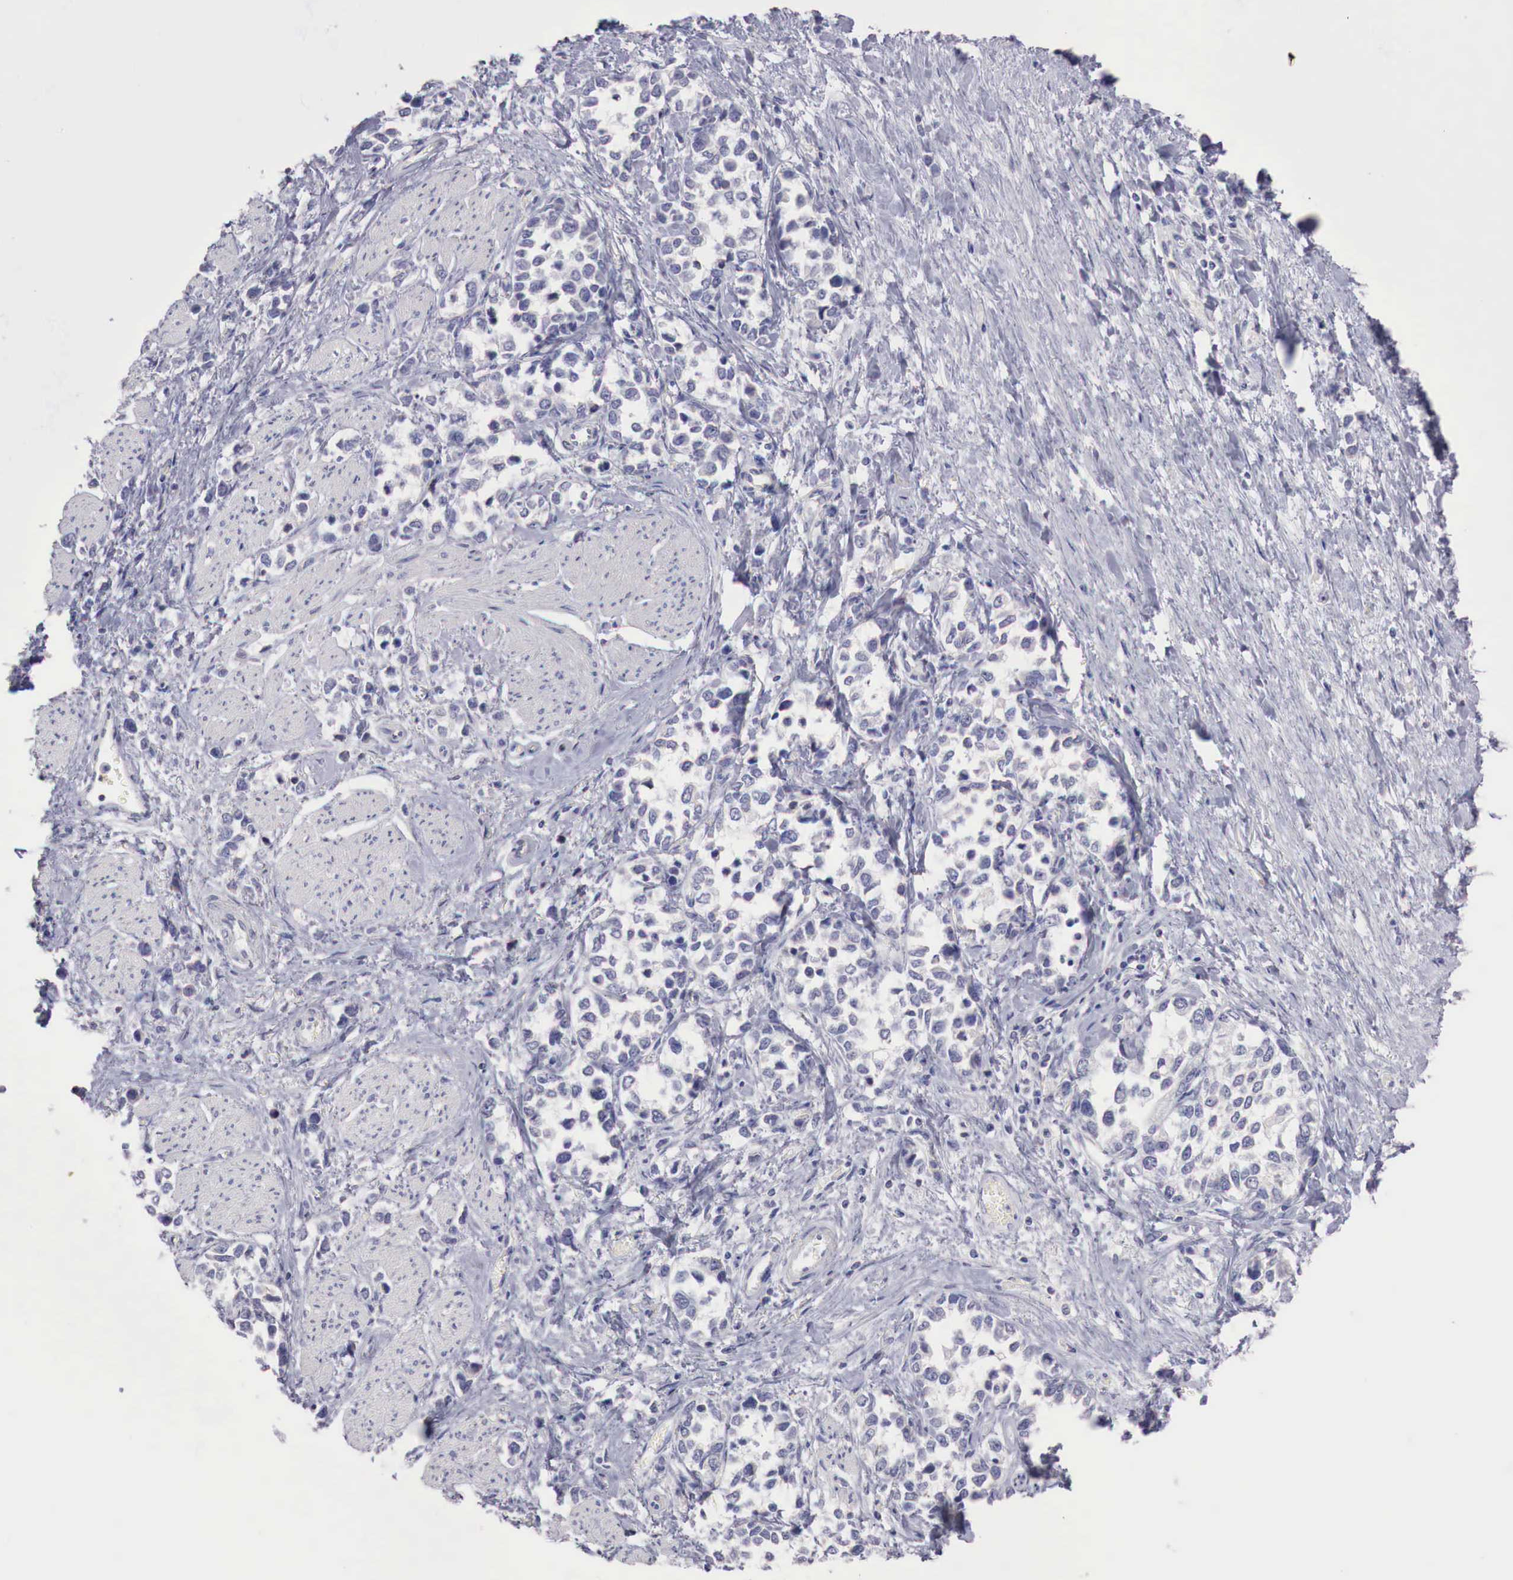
{"staining": {"intensity": "negative", "quantity": "none", "location": "none"}, "tissue": "stomach cancer", "cell_type": "Tumor cells", "image_type": "cancer", "snomed": [{"axis": "morphology", "description": "Adenocarcinoma, NOS"}, {"axis": "topography", "description": "Stomach, upper"}], "caption": "This is an immunohistochemistry (IHC) photomicrograph of human adenocarcinoma (stomach). There is no staining in tumor cells.", "gene": "TRIM13", "patient": {"sex": "male", "age": 76}}